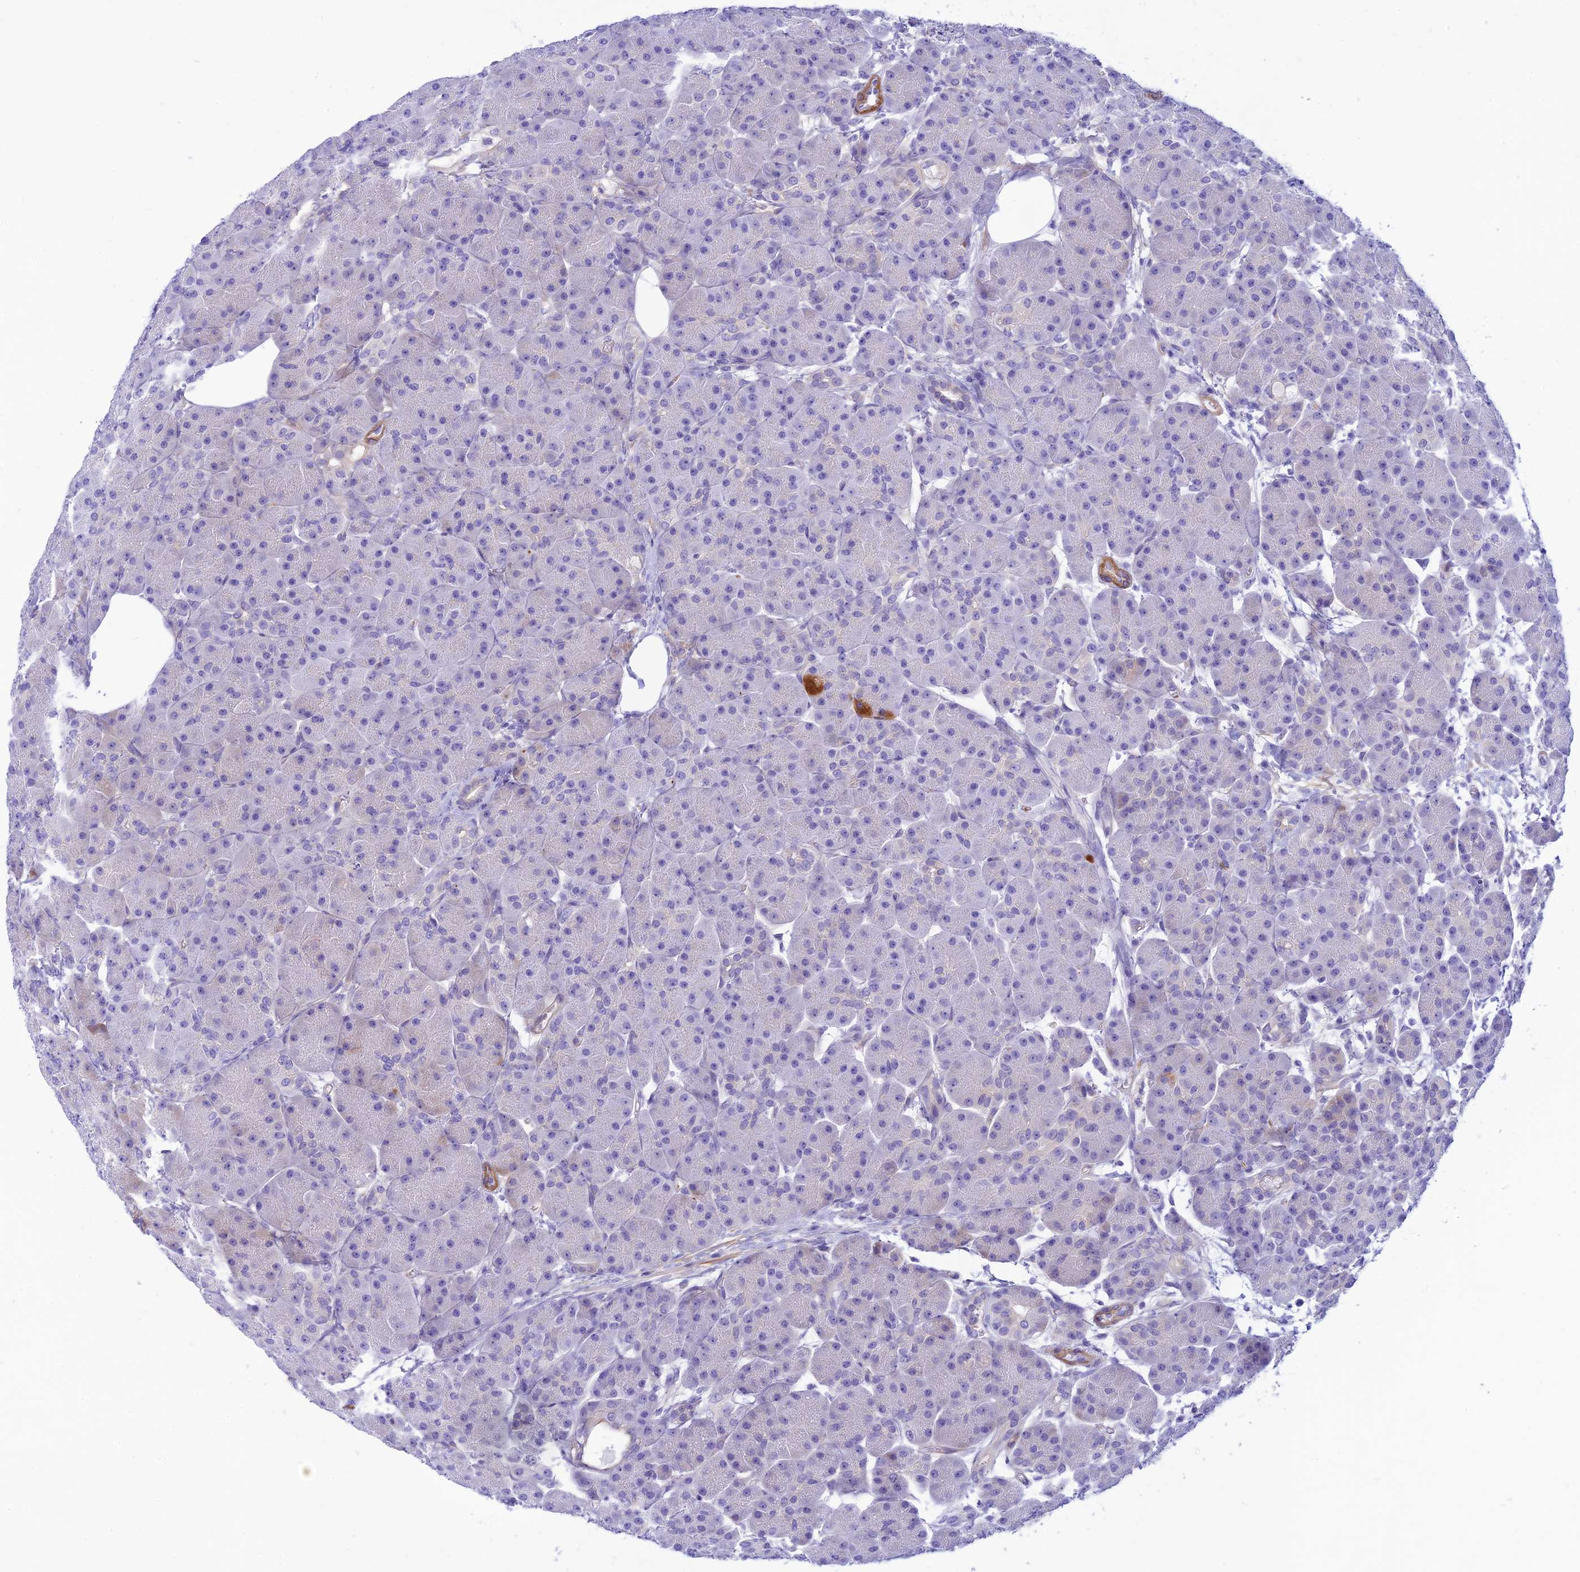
{"staining": {"intensity": "moderate", "quantity": "25%-75%", "location": "cytoplasmic/membranous"}, "tissue": "pancreas", "cell_type": "Exocrine glandular cells", "image_type": "normal", "snomed": [{"axis": "morphology", "description": "Normal tissue, NOS"}, {"axis": "topography", "description": "Pancreas"}], "caption": "Brown immunohistochemical staining in benign human pancreas exhibits moderate cytoplasmic/membranous staining in about 25%-75% of exocrine glandular cells.", "gene": "FBXW4", "patient": {"sex": "male", "age": 63}}